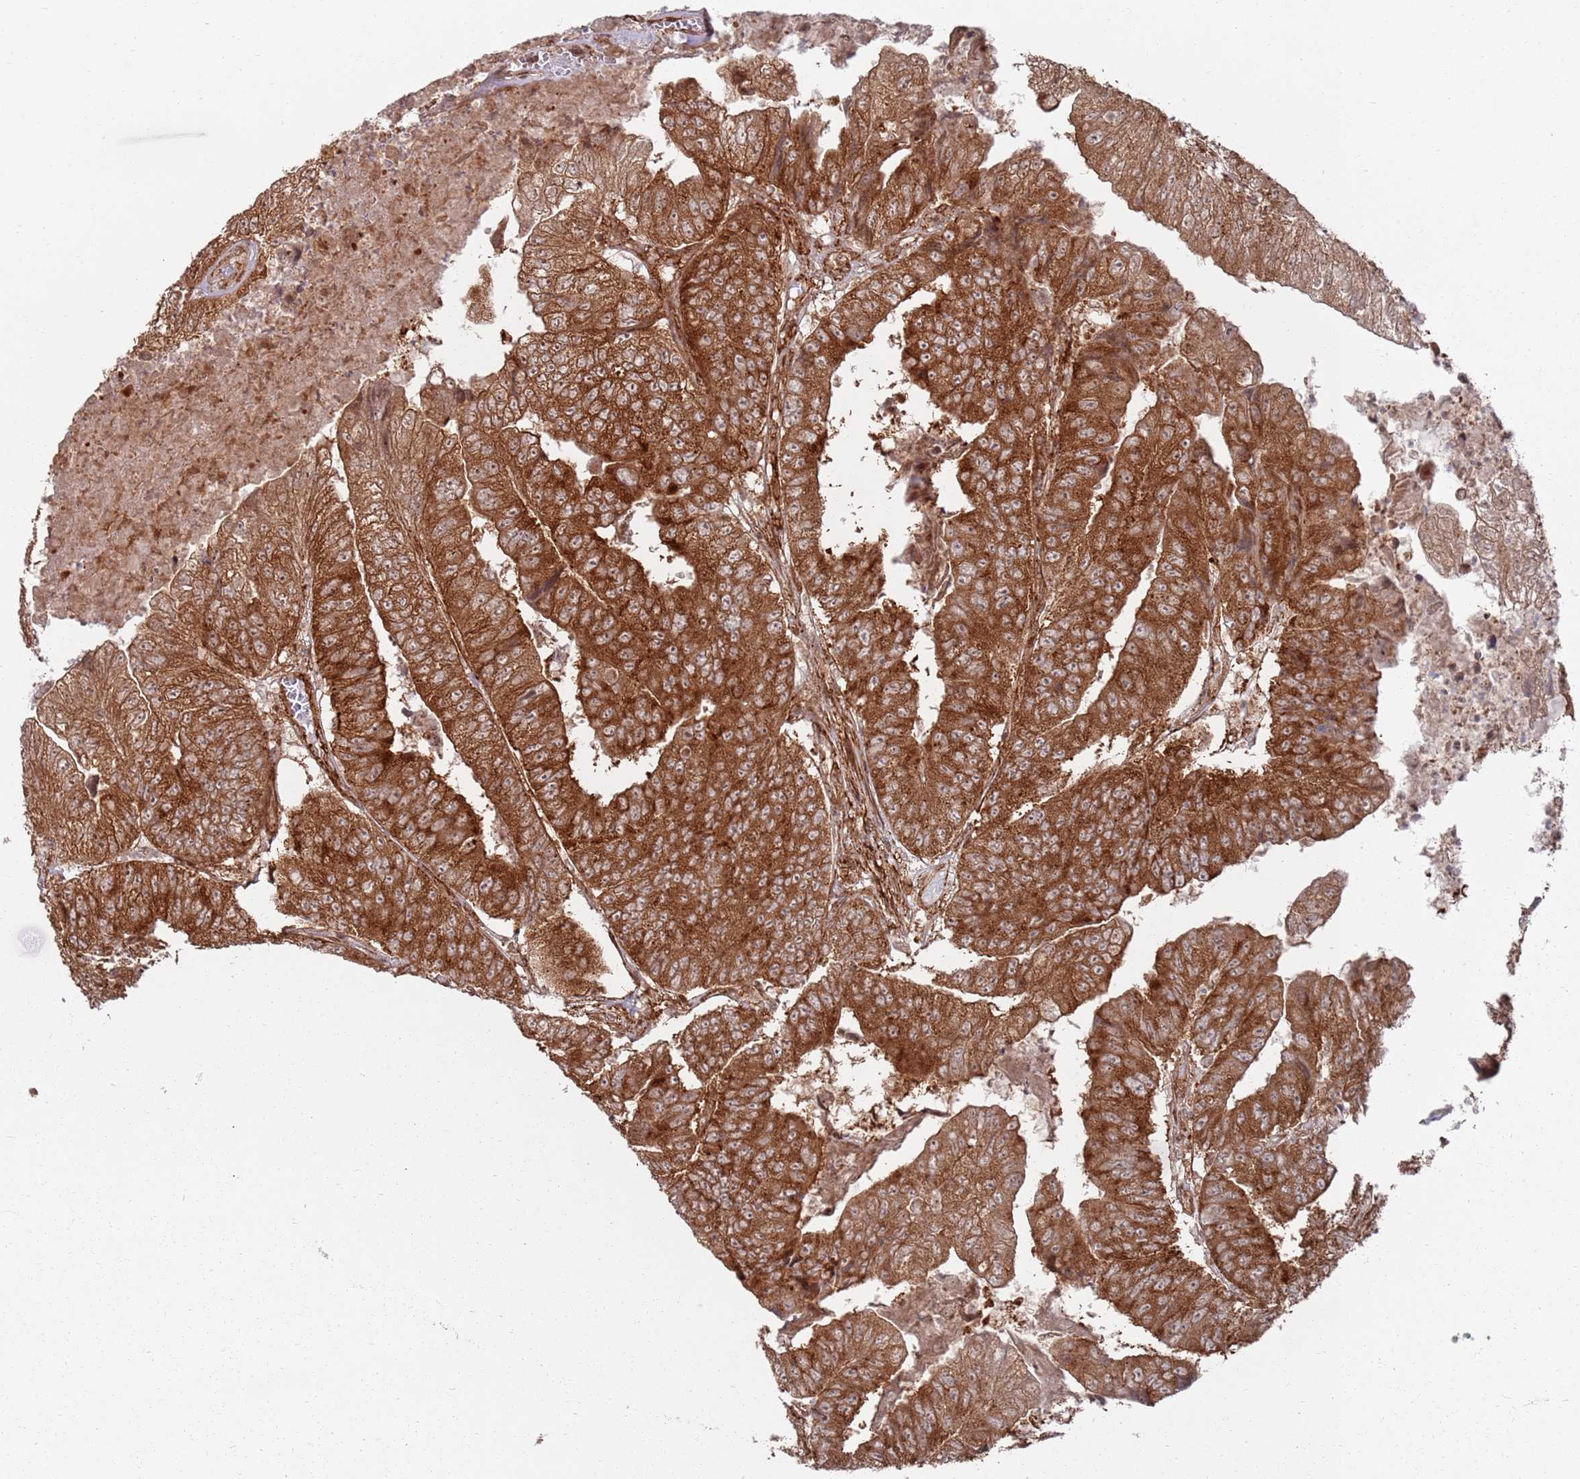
{"staining": {"intensity": "strong", "quantity": ">75%", "location": "cytoplasmic/membranous"}, "tissue": "colorectal cancer", "cell_type": "Tumor cells", "image_type": "cancer", "snomed": [{"axis": "morphology", "description": "Adenocarcinoma, NOS"}, {"axis": "topography", "description": "Colon"}], "caption": "Tumor cells demonstrate strong cytoplasmic/membranous staining in approximately >75% of cells in adenocarcinoma (colorectal). (Brightfield microscopy of DAB IHC at high magnification).", "gene": "PIH1D1", "patient": {"sex": "female", "age": 67}}